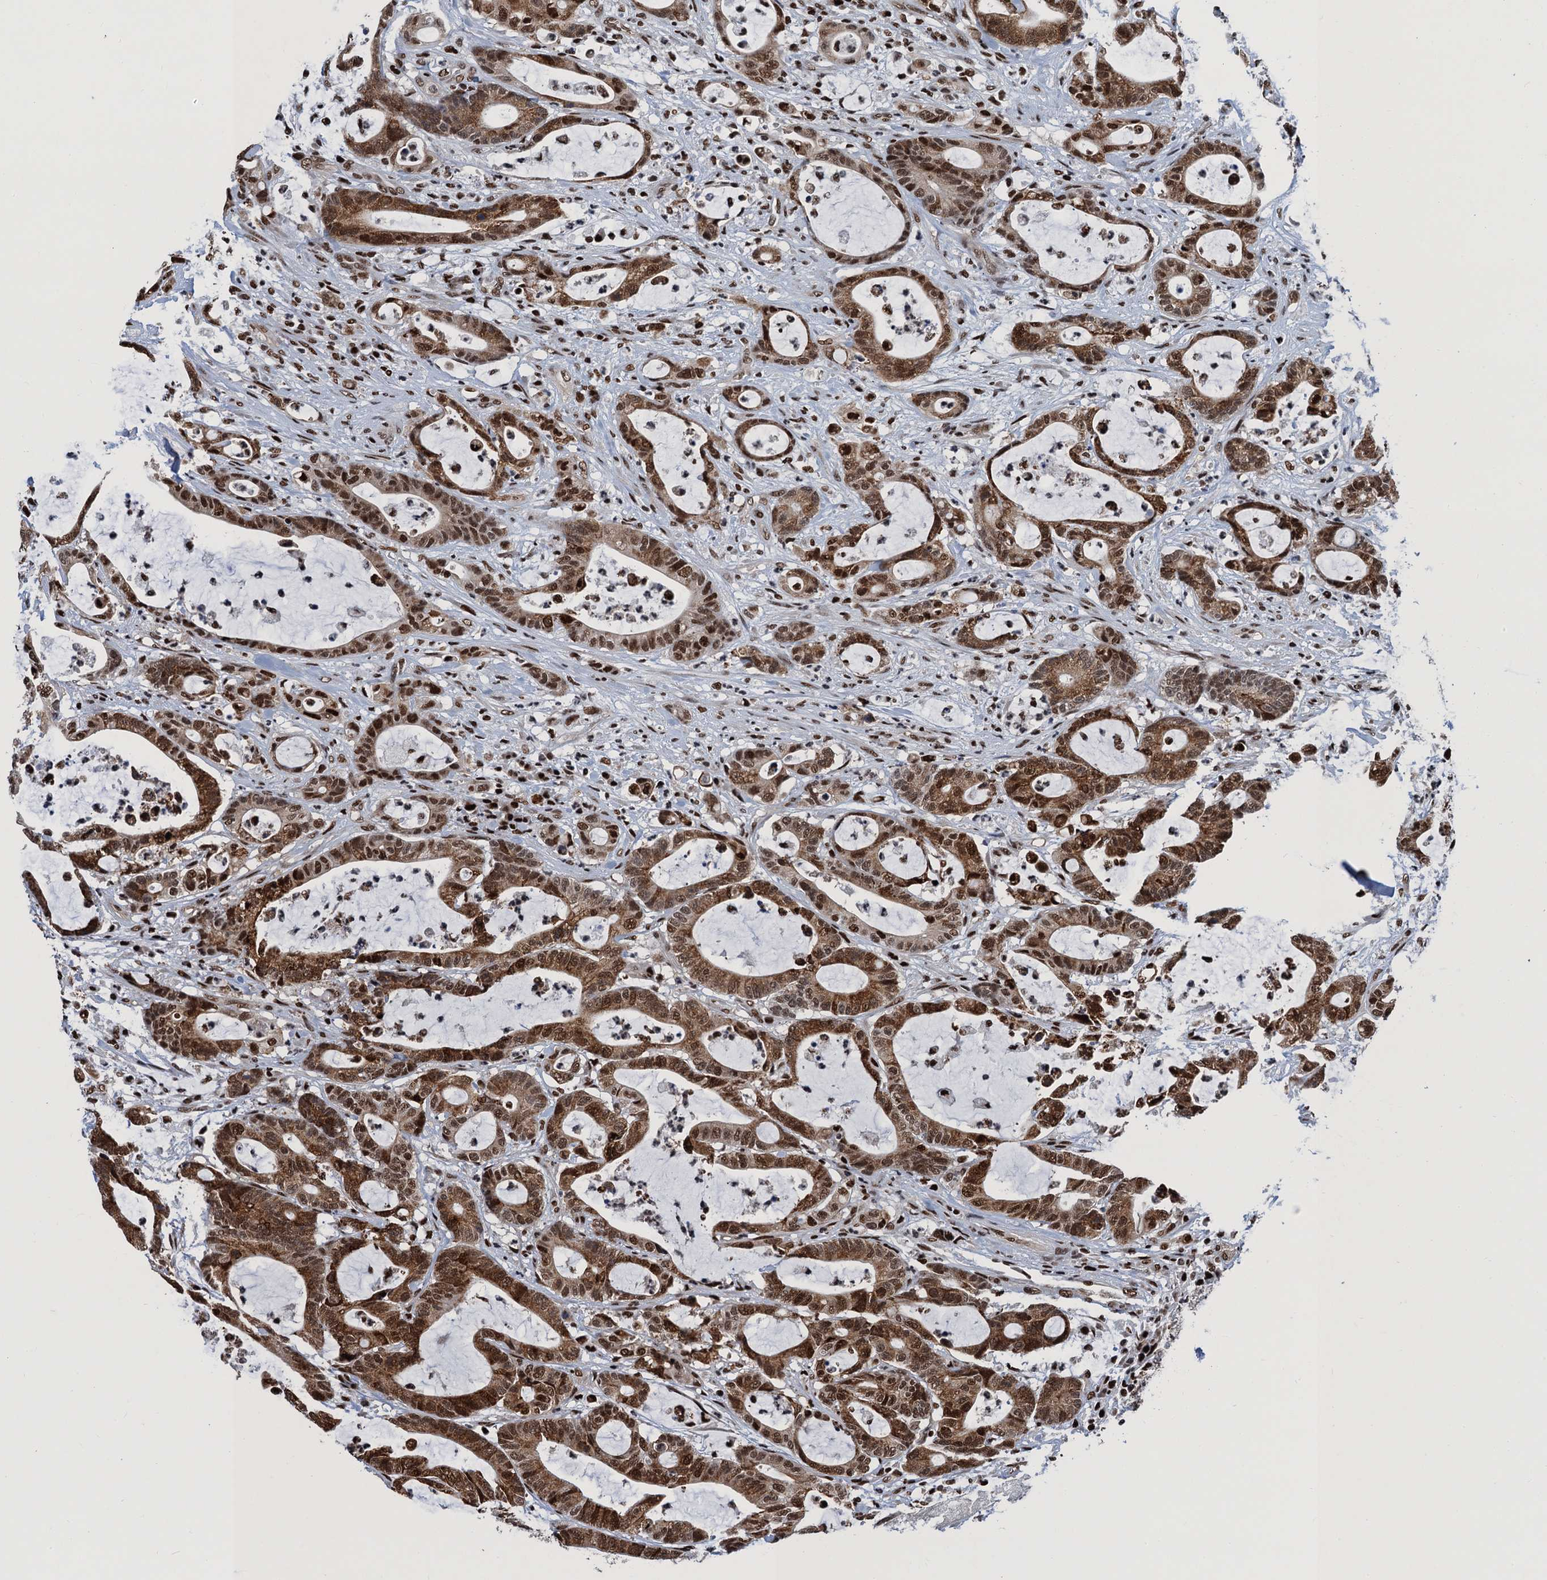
{"staining": {"intensity": "strong", "quantity": ">75%", "location": "cytoplasmic/membranous,nuclear"}, "tissue": "colorectal cancer", "cell_type": "Tumor cells", "image_type": "cancer", "snomed": [{"axis": "morphology", "description": "Adenocarcinoma, NOS"}, {"axis": "topography", "description": "Colon"}], "caption": "A brown stain shows strong cytoplasmic/membranous and nuclear staining of a protein in adenocarcinoma (colorectal) tumor cells.", "gene": "PPP4R1", "patient": {"sex": "female", "age": 84}}